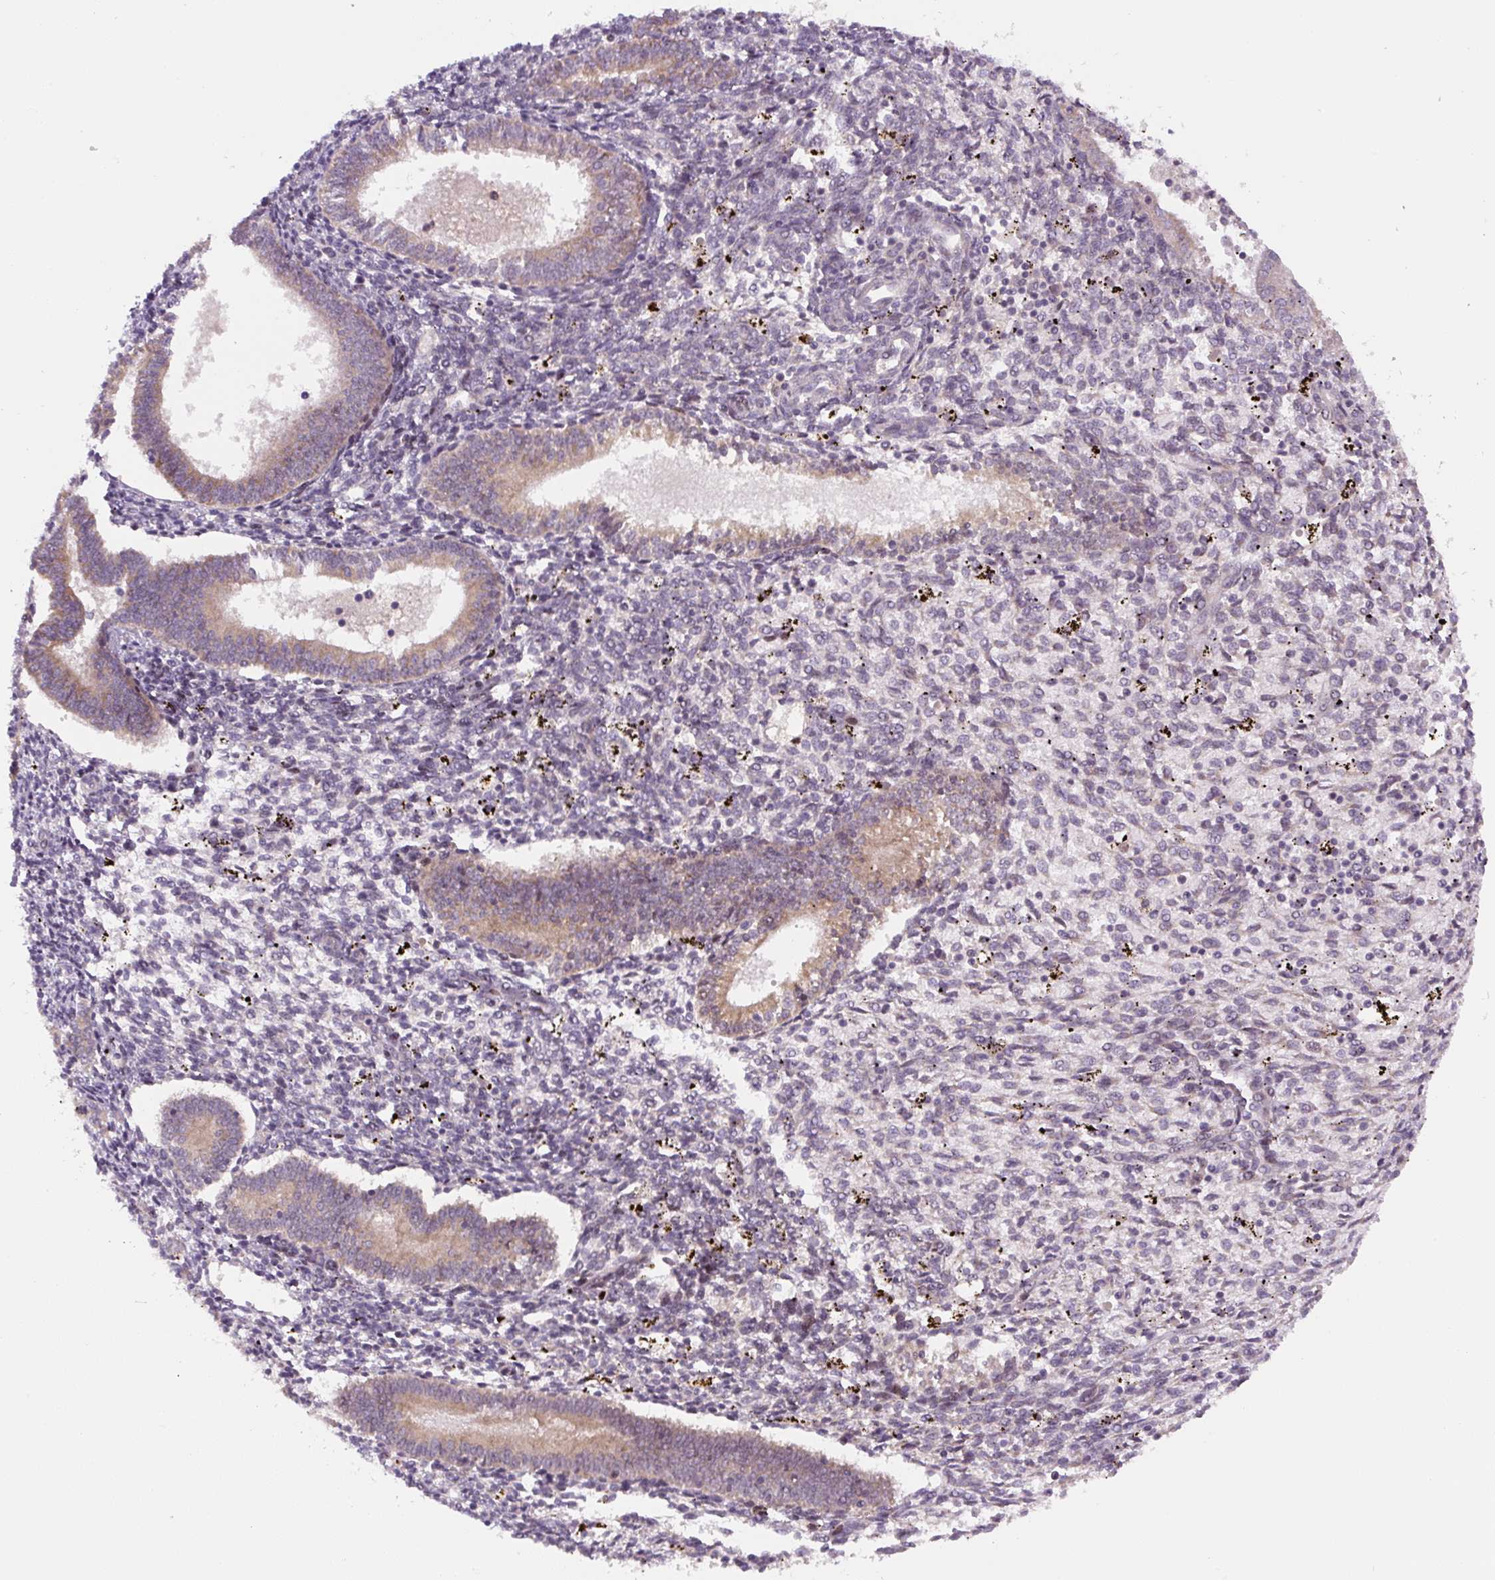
{"staining": {"intensity": "negative", "quantity": "none", "location": "none"}, "tissue": "endometrium", "cell_type": "Cells in endometrial stroma", "image_type": "normal", "snomed": [{"axis": "morphology", "description": "Normal tissue, NOS"}, {"axis": "topography", "description": "Endometrium"}], "caption": "This micrograph is of benign endometrium stained with immunohistochemistry to label a protein in brown with the nuclei are counter-stained blue. There is no positivity in cells in endometrial stroma.", "gene": "YIF1B", "patient": {"sex": "female", "age": 41}}